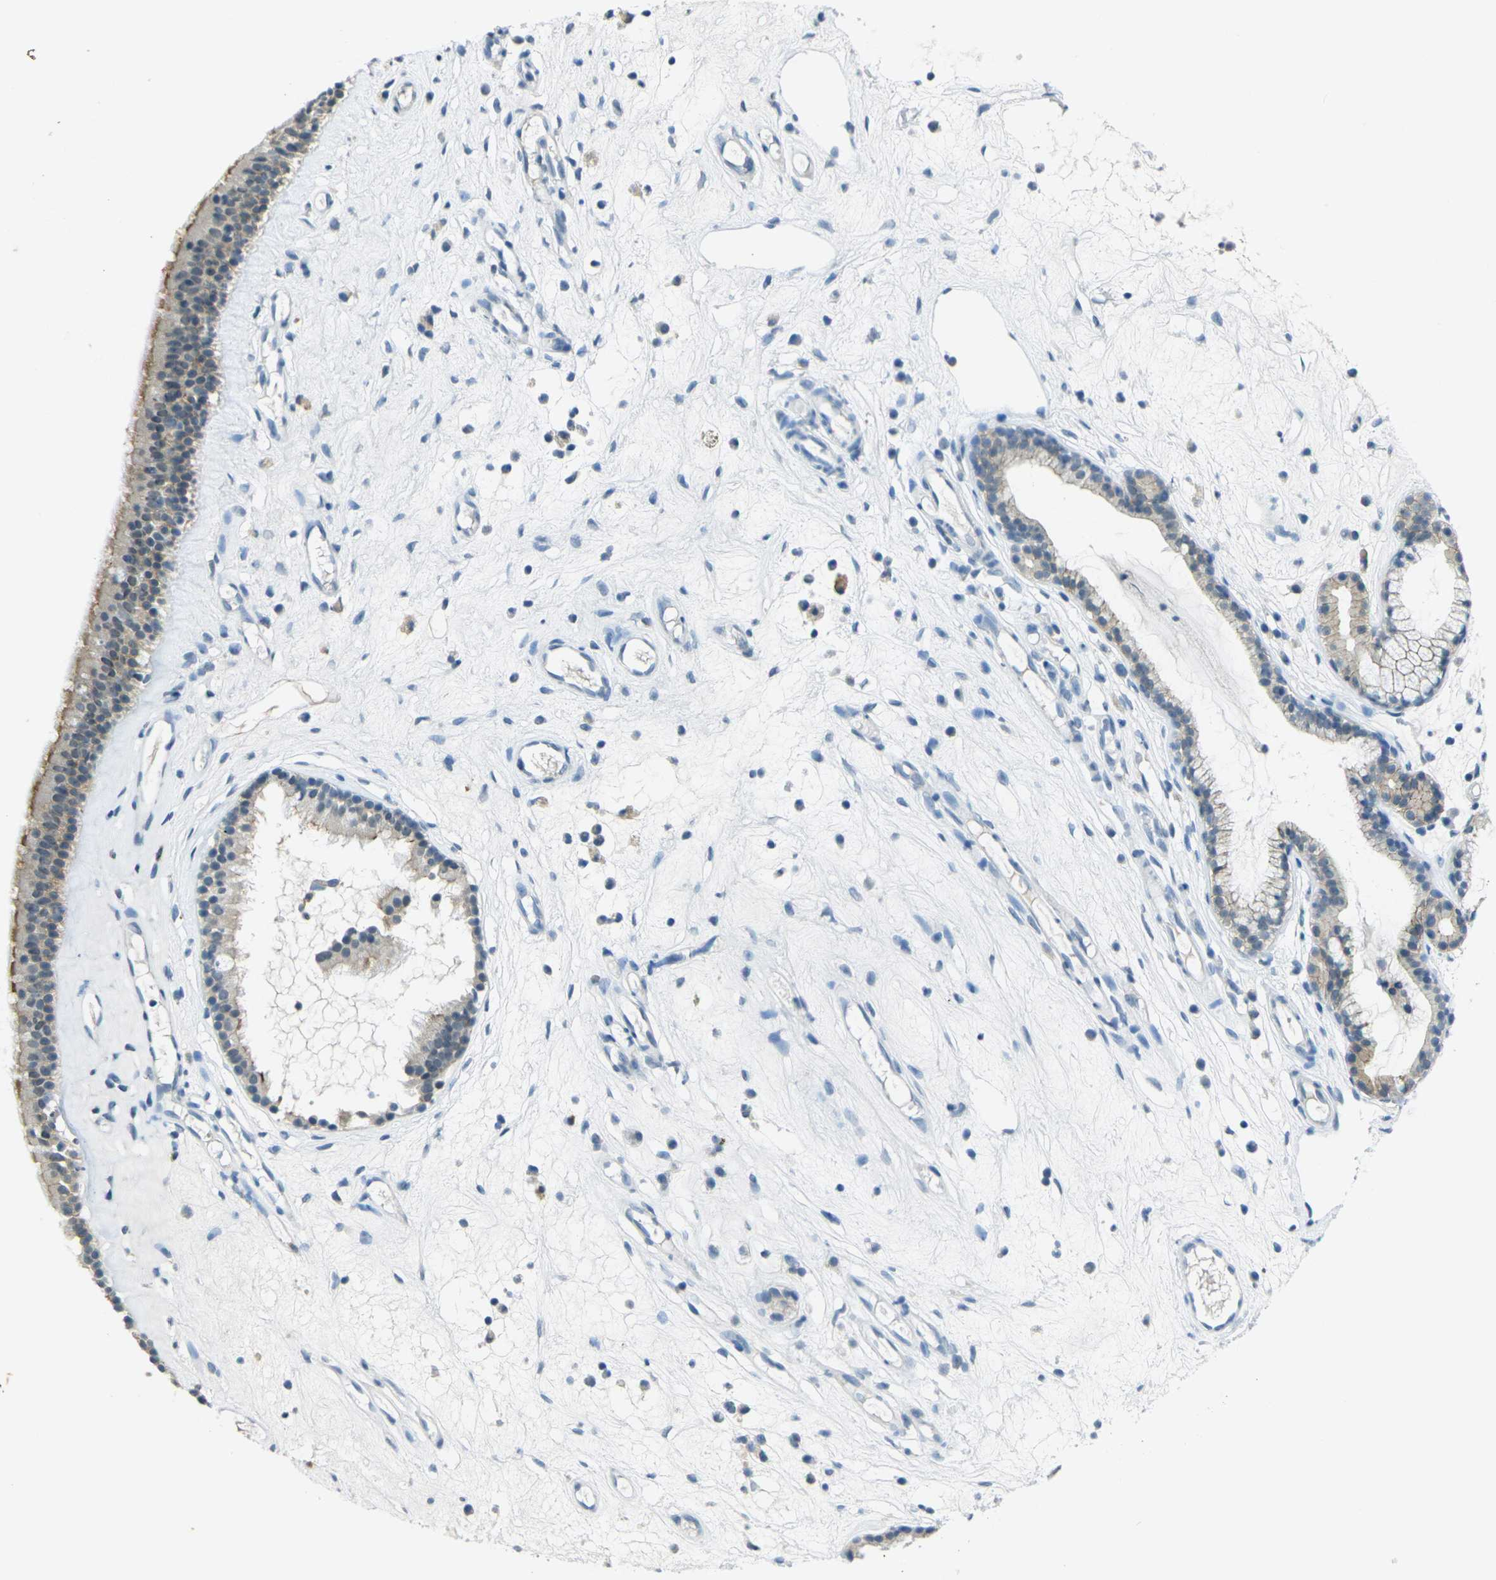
{"staining": {"intensity": "moderate", "quantity": "25%-75%", "location": "cytoplasmic/membranous"}, "tissue": "nasopharynx", "cell_type": "Respiratory epithelial cells", "image_type": "normal", "snomed": [{"axis": "morphology", "description": "Normal tissue, NOS"}, {"axis": "morphology", "description": "Inflammation, NOS"}, {"axis": "topography", "description": "Nasopharynx"}], "caption": "Nasopharynx stained for a protein reveals moderate cytoplasmic/membranous positivity in respiratory epithelial cells. (IHC, brightfield microscopy, high magnification).", "gene": "SPTBN2", "patient": {"sex": "male", "age": 29}}